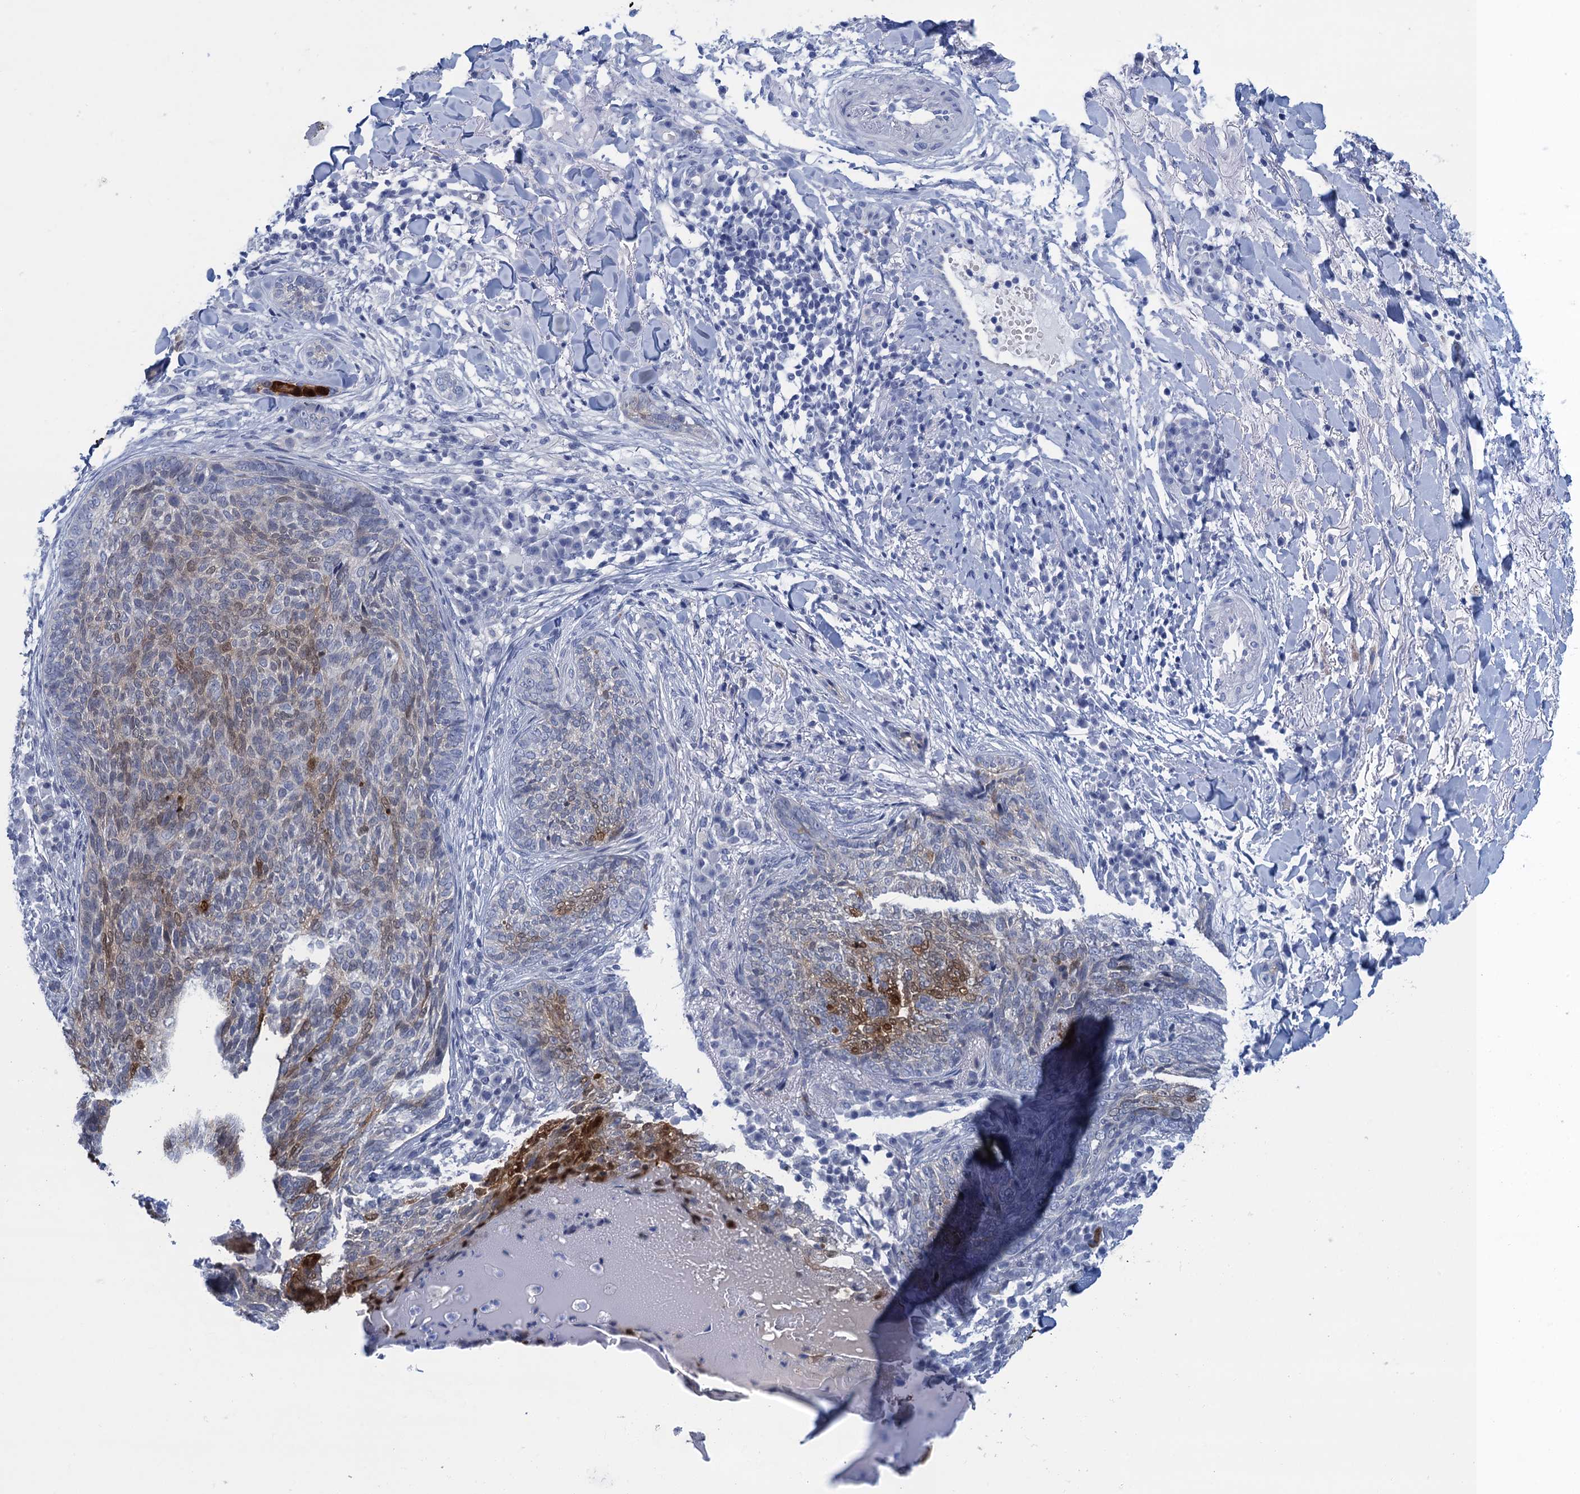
{"staining": {"intensity": "moderate", "quantity": "25%-75%", "location": "cytoplasmic/membranous,nuclear"}, "tissue": "skin cancer", "cell_type": "Tumor cells", "image_type": "cancer", "snomed": [{"axis": "morphology", "description": "Basal cell carcinoma"}, {"axis": "topography", "description": "Skin"}], "caption": "DAB immunohistochemical staining of skin cancer reveals moderate cytoplasmic/membranous and nuclear protein expression in about 25%-75% of tumor cells.", "gene": "CALML5", "patient": {"sex": "male", "age": 85}}